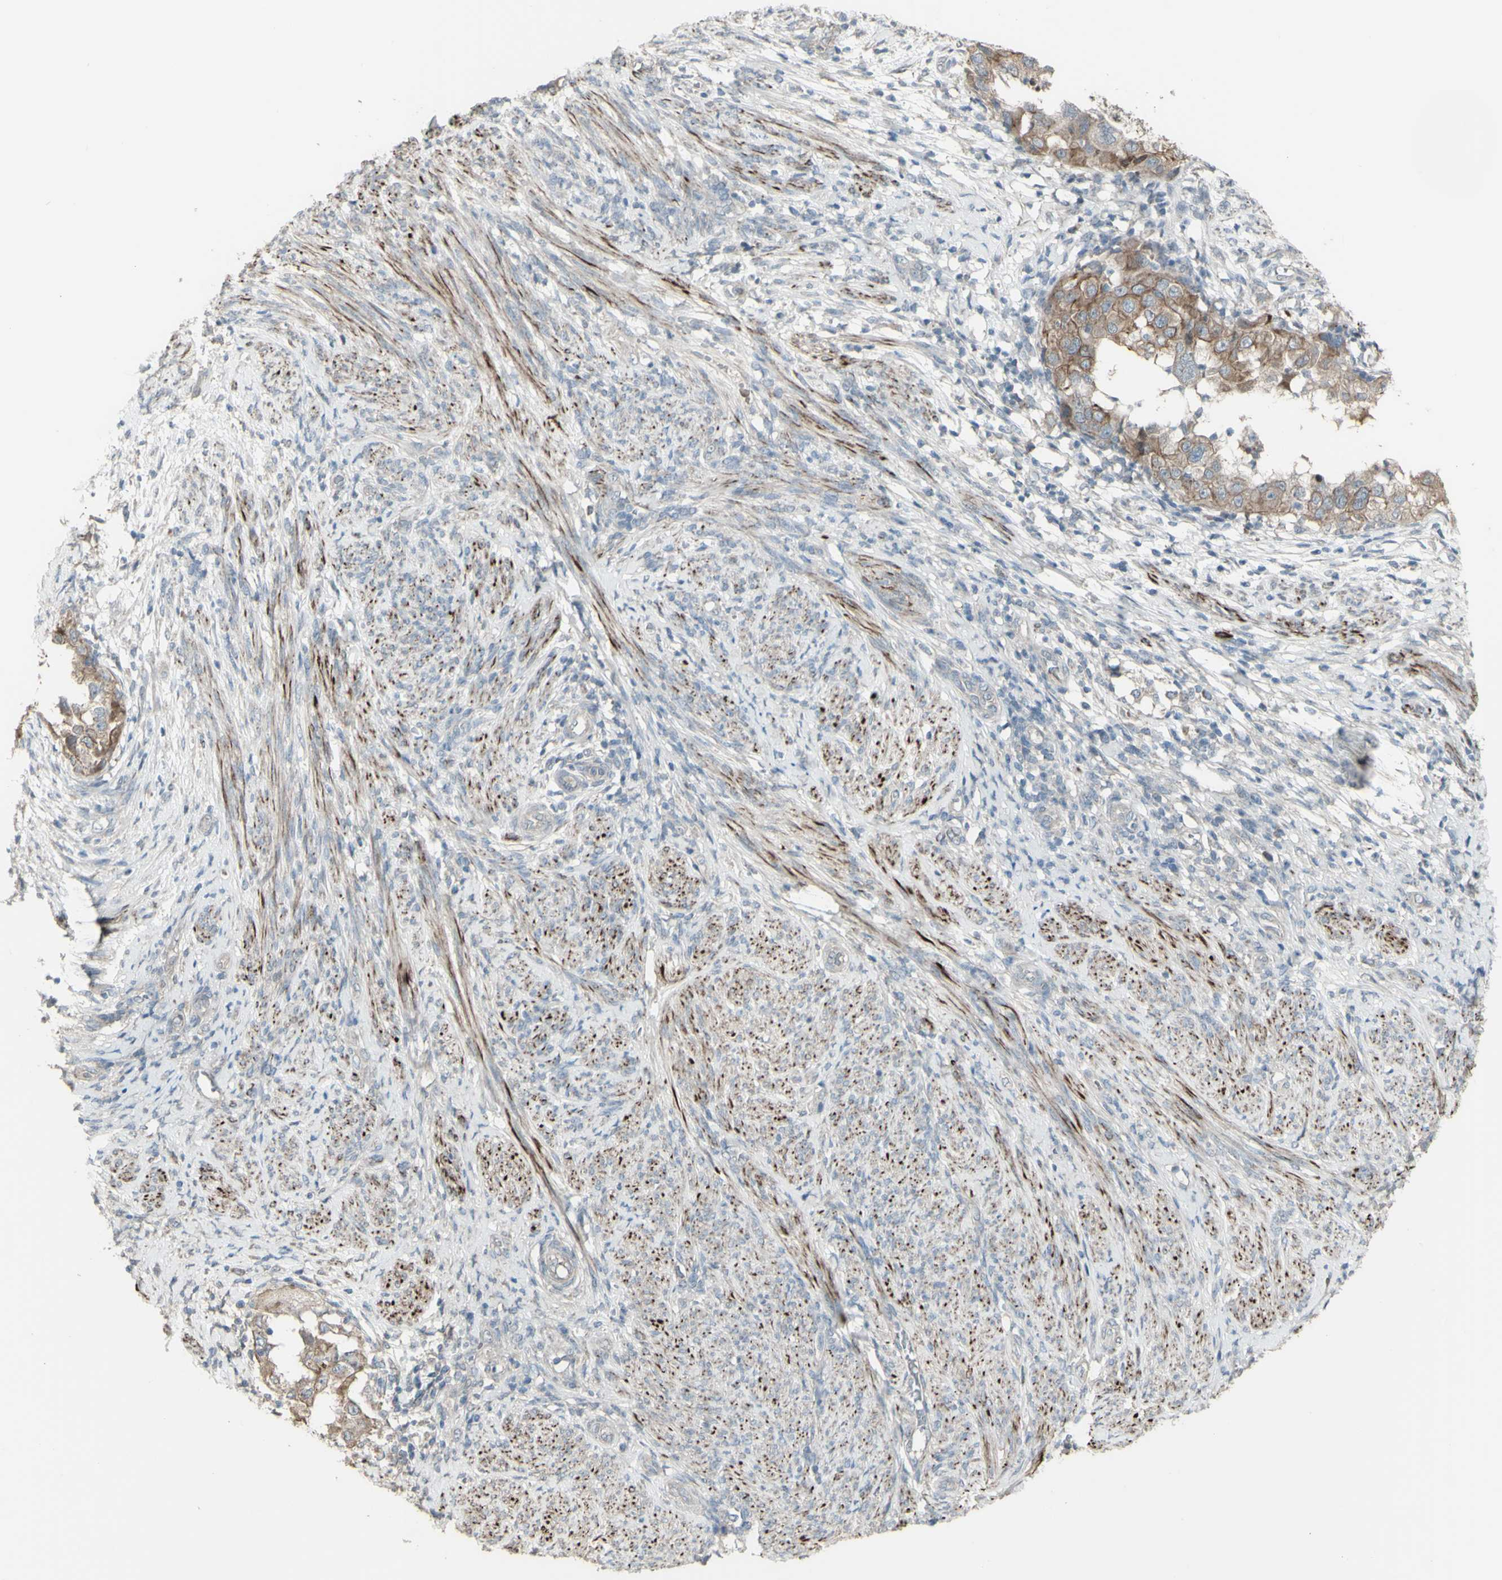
{"staining": {"intensity": "moderate", "quantity": ">75%", "location": "cytoplasmic/membranous"}, "tissue": "endometrial cancer", "cell_type": "Tumor cells", "image_type": "cancer", "snomed": [{"axis": "morphology", "description": "Adenocarcinoma, NOS"}, {"axis": "topography", "description": "Endometrium"}], "caption": "Endometrial cancer (adenocarcinoma) tissue displays moderate cytoplasmic/membranous positivity in about >75% of tumor cells", "gene": "GRAMD1B", "patient": {"sex": "female", "age": 85}}